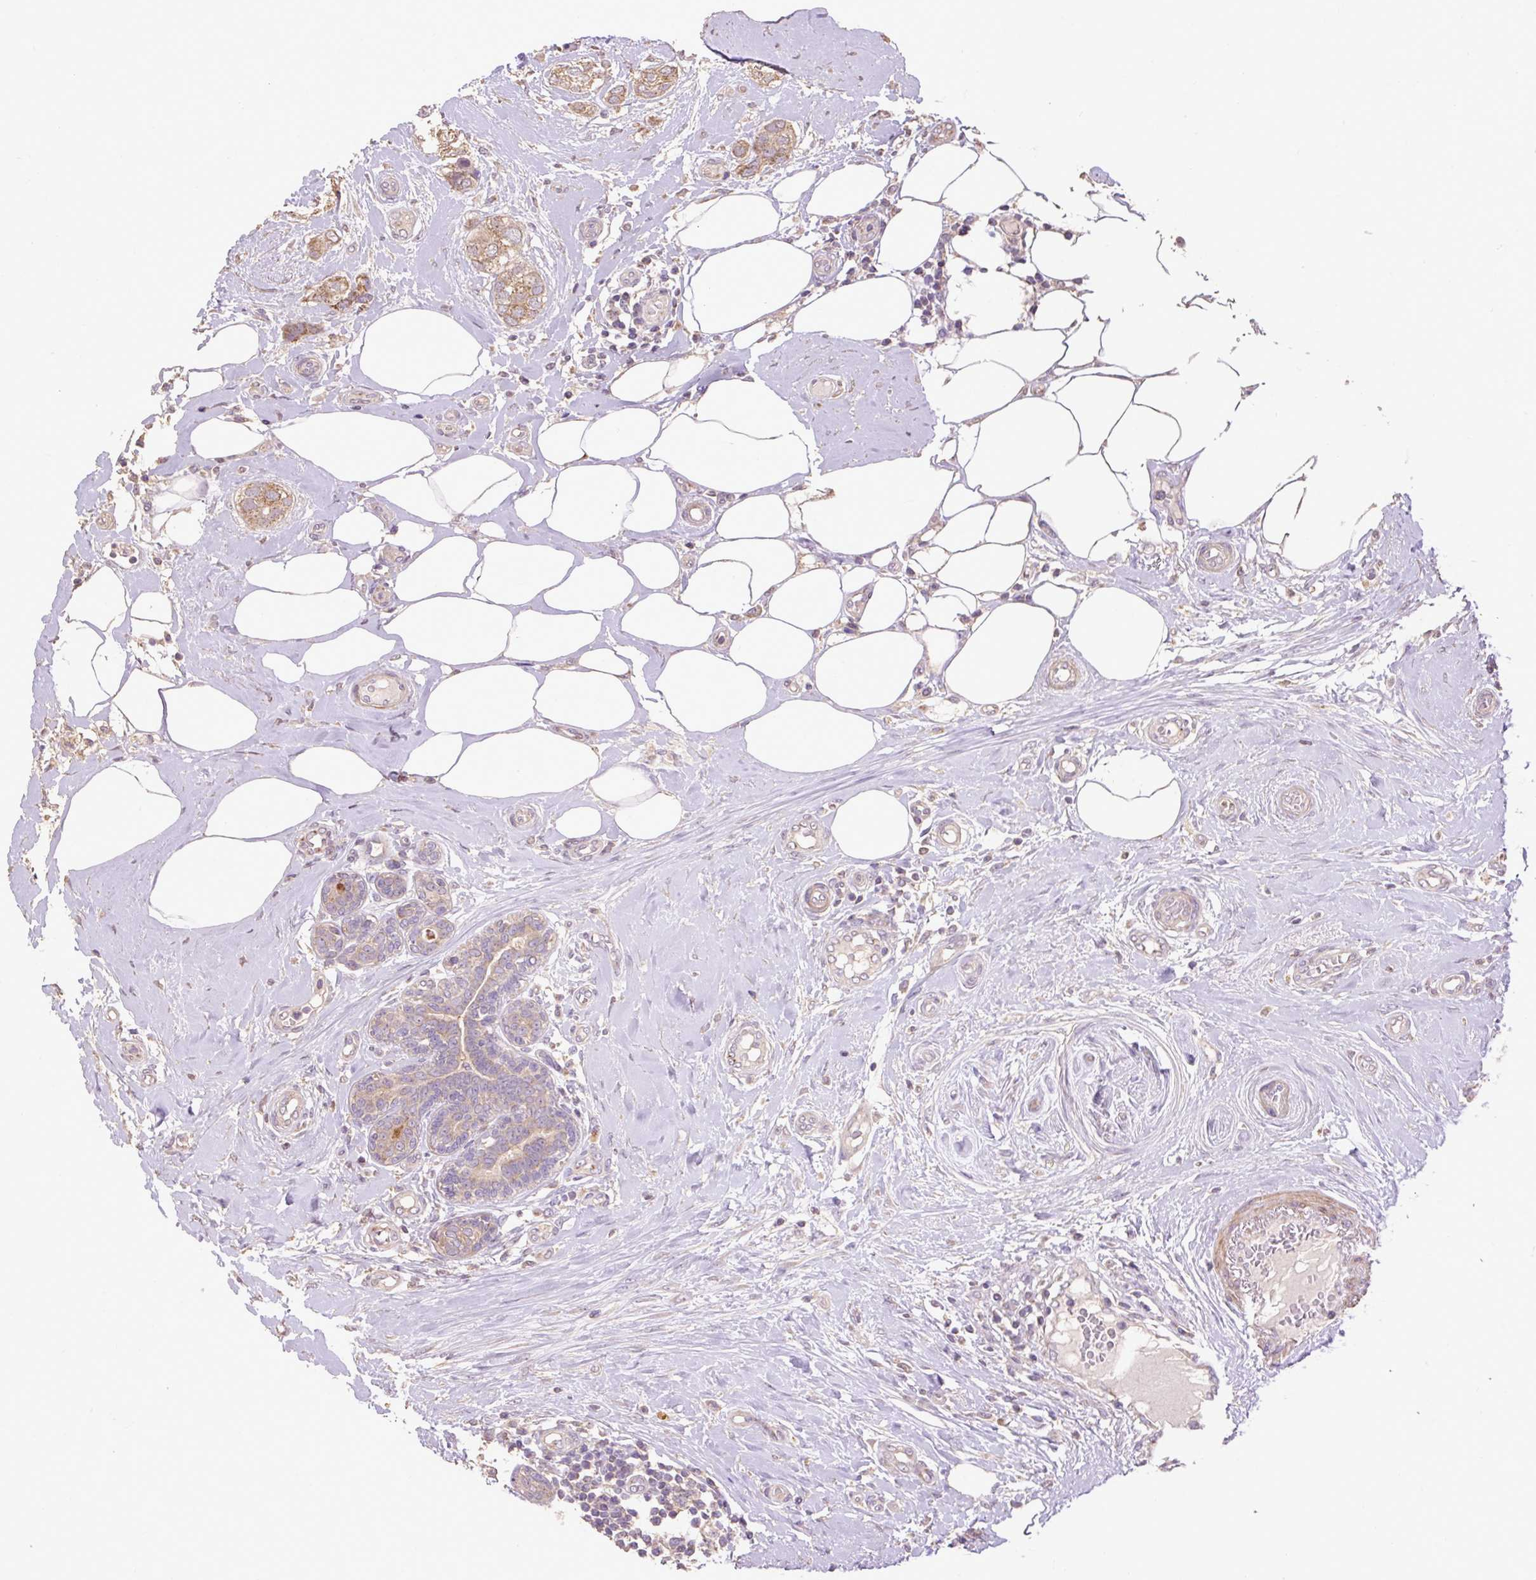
{"staining": {"intensity": "moderate", "quantity": ">75%", "location": "cytoplasmic/membranous"}, "tissue": "breast cancer", "cell_type": "Tumor cells", "image_type": "cancer", "snomed": [{"axis": "morphology", "description": "Duct carcinoma"}, {"axis": "topography", "description": "Breast"}], "caption": "Immunohistochemical staining of human breast infiltrating ductal carcinoma shows moderate cytoplasmic/membranous protein expression in about >75% of tumor cells.", "gene": "ABR", "patient": {"sex": "female", "age": 73}}